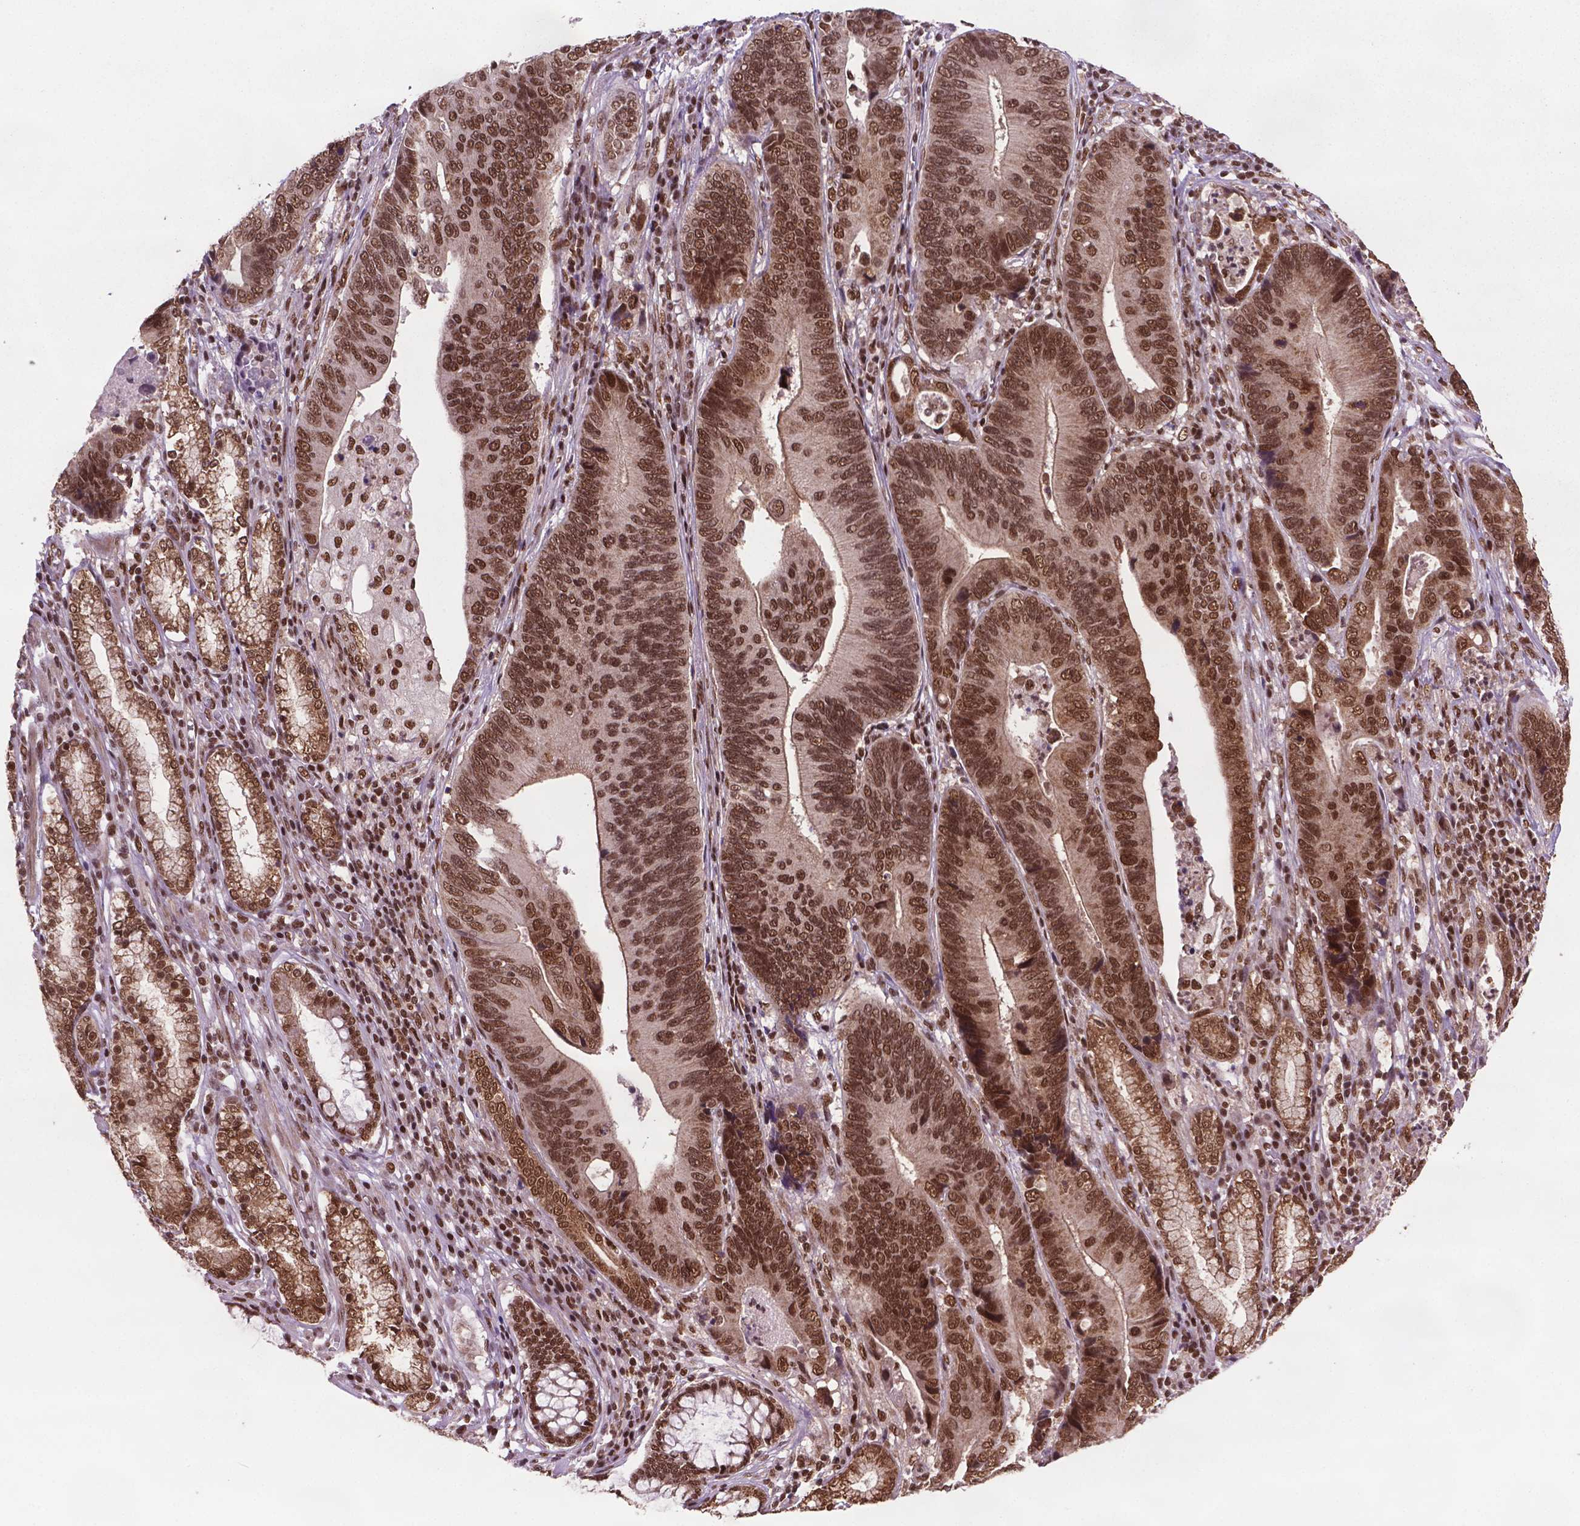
{"staining": {"intensity": "strong", "quantity": ">75%", "location": "cytoplasmic/membranous,nuclear"}, "tissue": "stomach cancer", "cell_type": "Tumor cells", "image_type": "cancer", "snomed": [{"axis": "morphology", "description": "Adenocarcinoma, NOS"}, {"axis": "topography", "description": "Stomach"}], "caption": "About >75% of tumor cells in human stomach cancer reveal strong cytoplasmic/membranous and nuclear protein expression as visualized by brown immunohistochemical staining.", "gene": "SIRT6", "patient": {"sex": "male", "age": 84}}